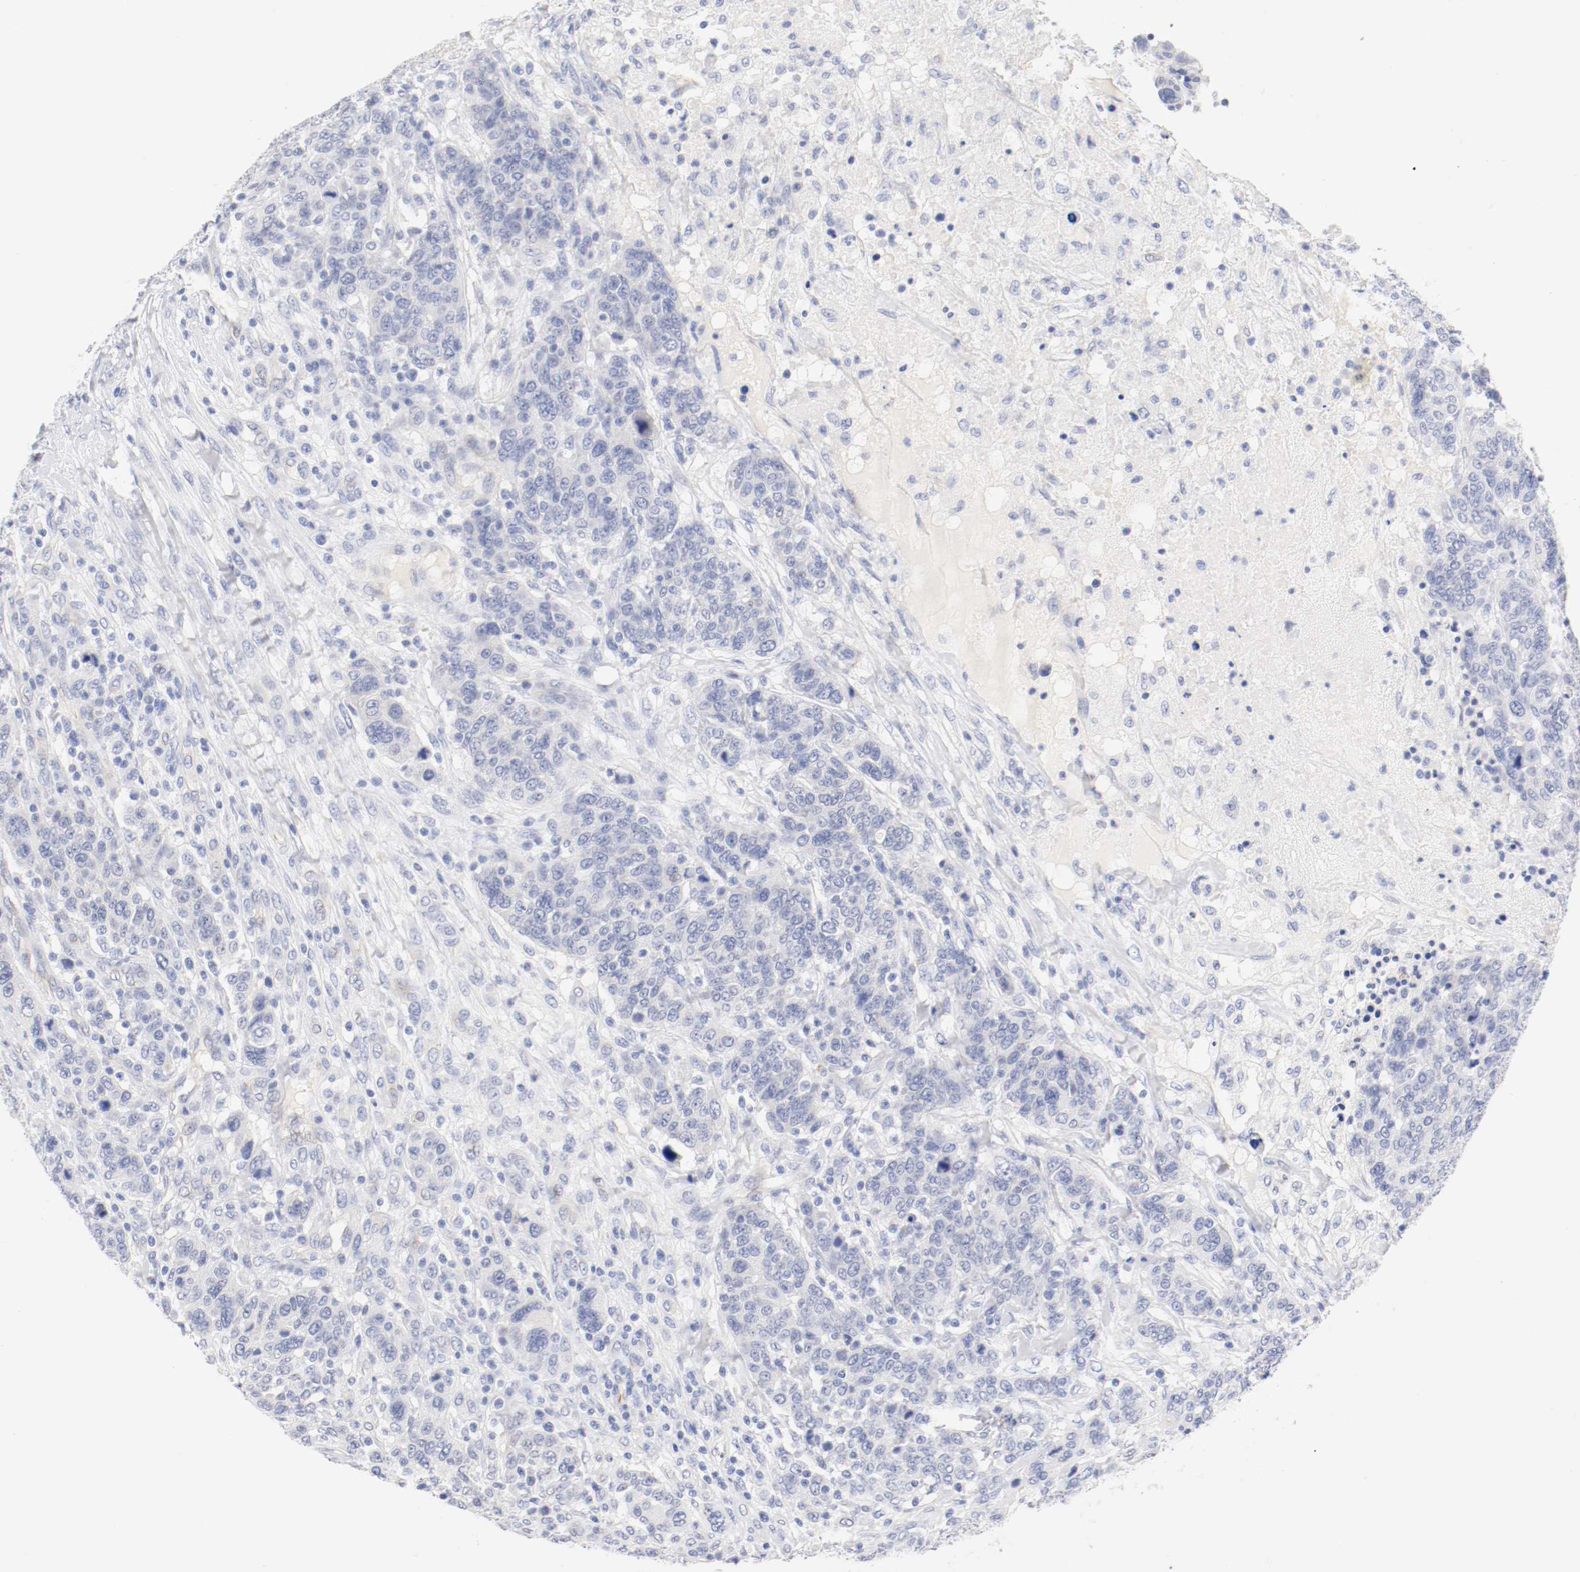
{"staining": {"intensity": "negative", "quantity": "none", "location": "none"}, "tissue": "breast cancer", "cell_type": "Tumor cells", "image_type": "cancer", "snomed": [{"axis": "morphology", "description": "Duct carcinoma"}, {"axis": "topography", "description": "Breast"}], "caption": "A high-resolution histopathology image shows immunohistochemistry (IHC) staining of breast cancer, which demonstrates no significant staining in tumor cells.", "gene": "HOMER1", "patient": {"sex": "female", "age": 37}}